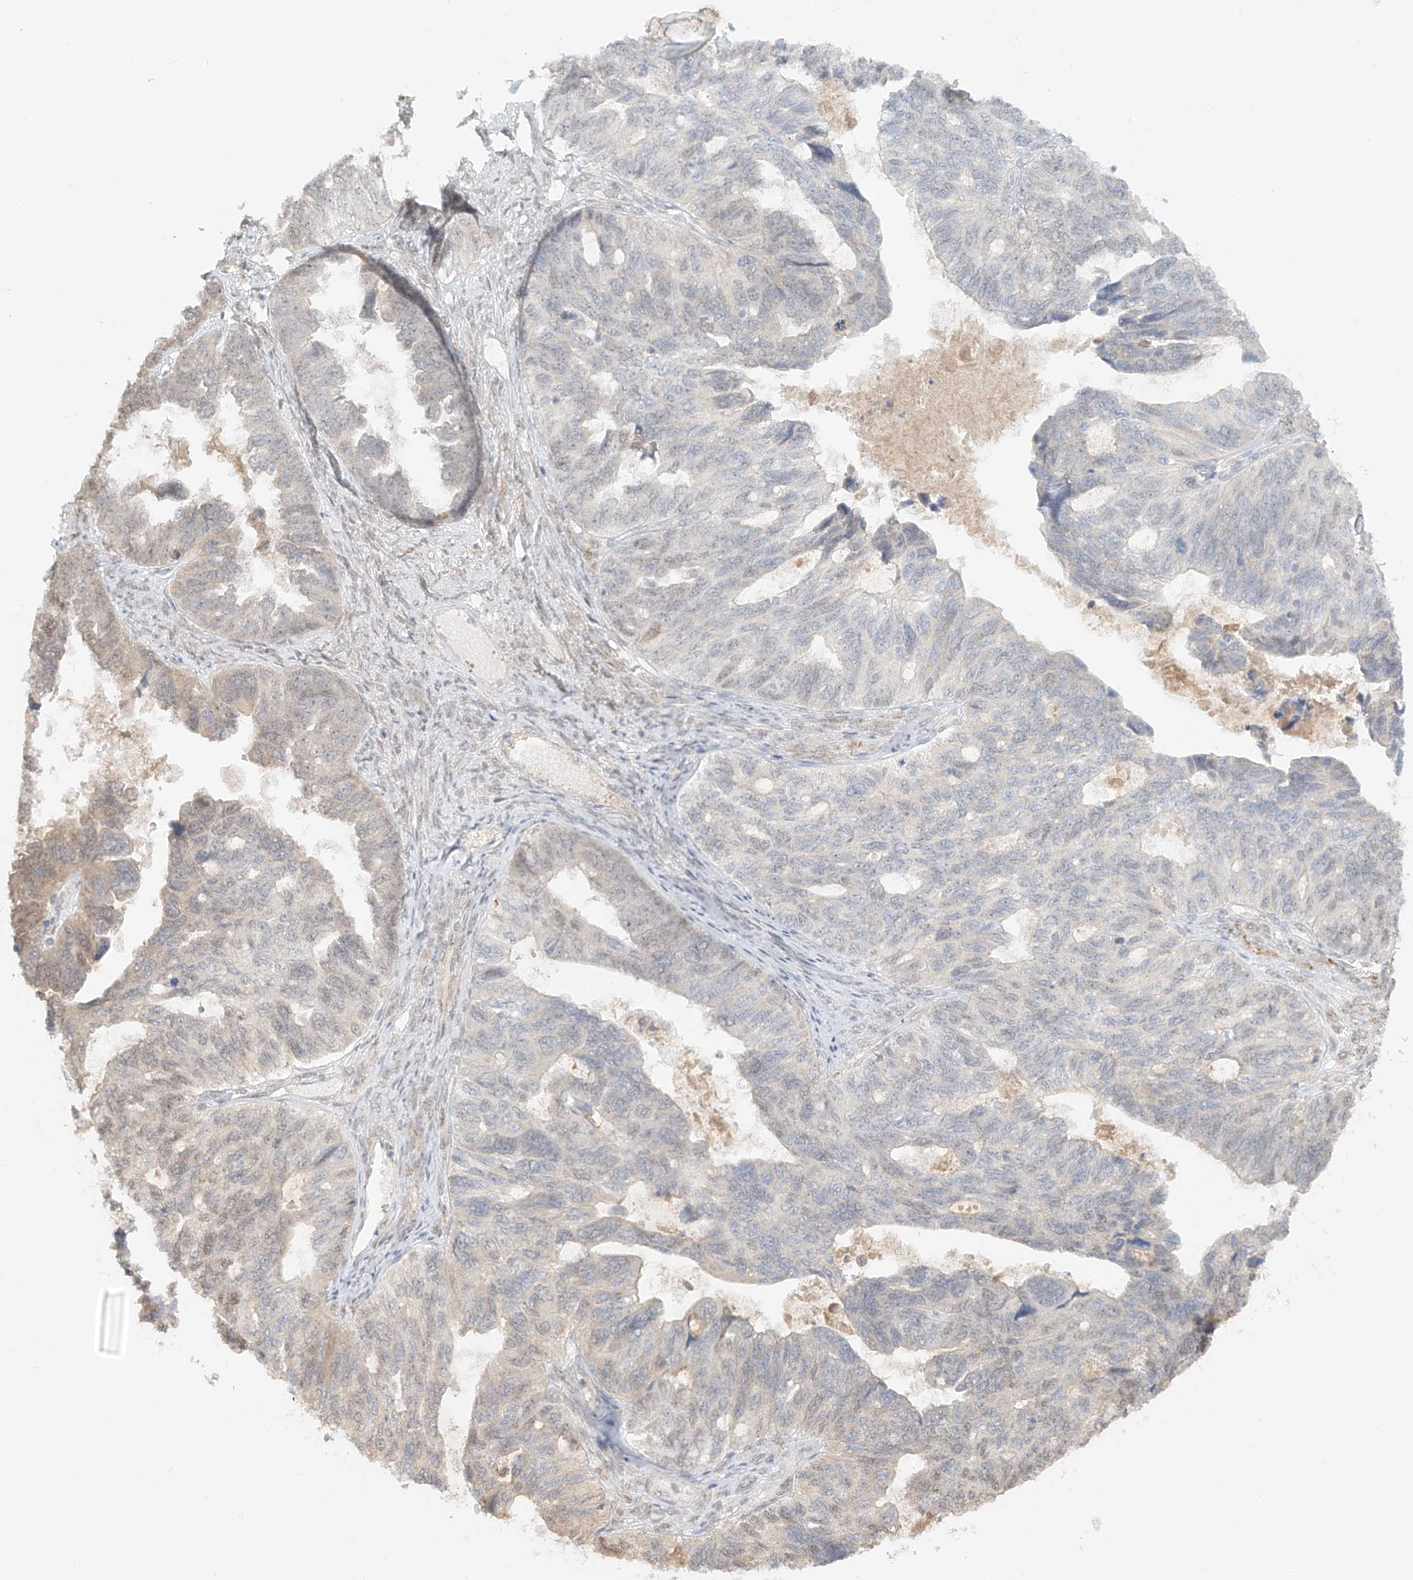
{"staining": {"intensity": "negative", "quantity": "none", "location": "none"}, "tissue": "ovarian cancer", "cell_type": "Tumor cells", "image_type": "cancer", "snomed": [{"axis": "morphology", "description": "Cystadenocarcinoma, serous, NOS"}, {"axis": "topography", "description": "Ovary"}], "caption": "High magnification brightfield microscopy of serous cystadenocarcinoma (ovarian) stained with DAB (3,3'-diaminobenzidine) (brown) and counterstained with hematoxylin (blue): tumor cells show no significant staining.", "gene": "ABCD1", "patient": {"sex": "female", "age": 79}}